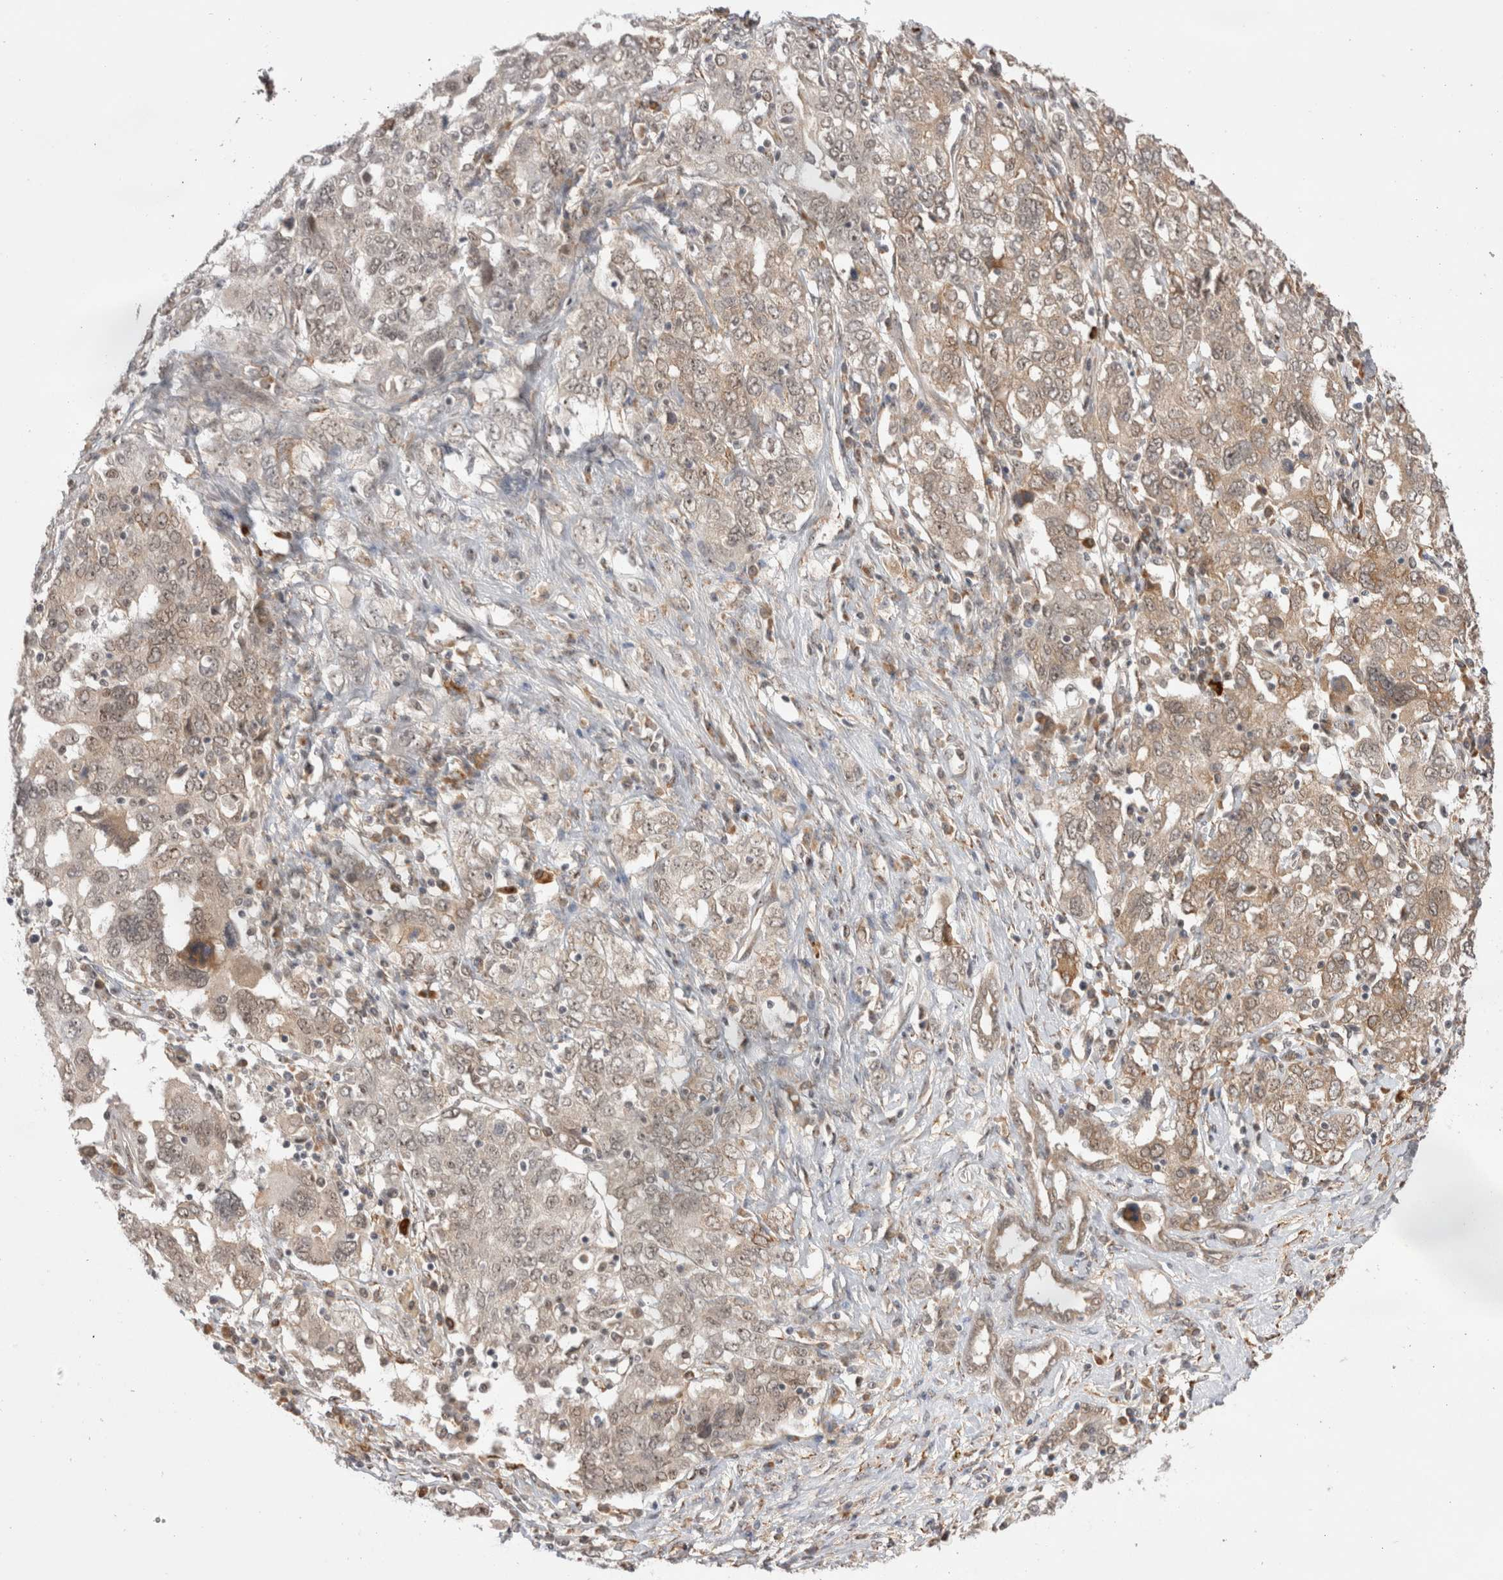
{"staining": {"intensity": "weak", "quantity": ">75%", "location": "cytoplasmic/membranous,nuclear"}, "tissue": "ovarian cancer", "cell_type": "Tumor cells", "image_type": "cancer", "snomed": [{"axis": "morphology", "description": "Carcinoma, endometroid"}, {"axis": "topography", "description": "Ovary"}], "caption": "Weak cytoplasmic/membranous and nuclear protein staining is present in about >75% of tumor cells in endometroid carcinoma (ovarian).", "gene": "EXOSC4", "patient": {"sex": "female", "age": 62}}